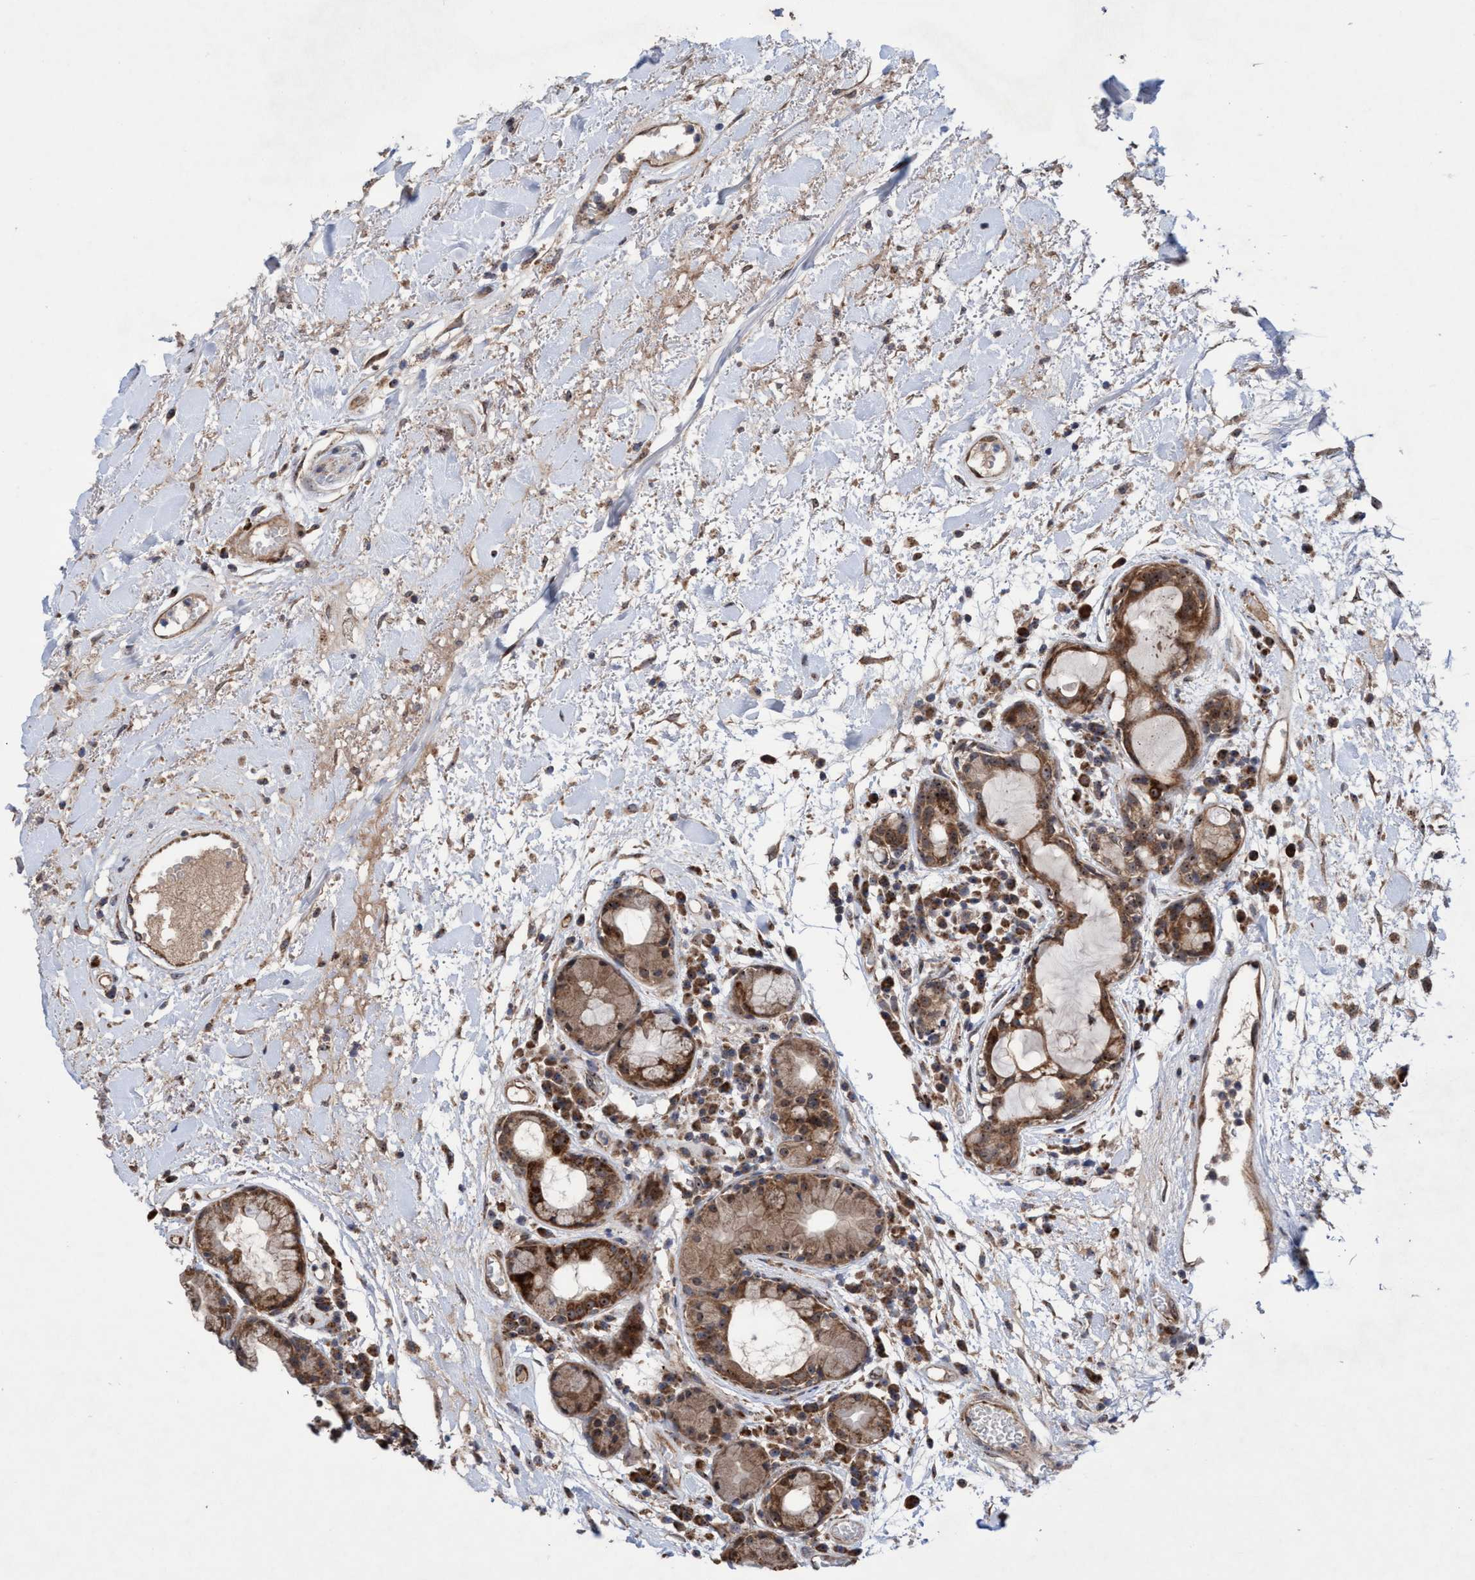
{"staining": {"intensity": "strong", "quantity": ">75%", "location": "cytoplasmic/membranous,nuclear"}, "tissue": "head and neck cancer", "cell_type": "Tumor cells", "image_type": "cancer", "snomed": [{"axis": "morphology", "description": "Squamous cell carcinoma, NOS"}, {"axis": "topography", "description": "Head-Neck"}], "caption": "A histopathology image showing strong cytoplasmic/membranous and nuclear staining in approximately >75% of tumor cells in head and neck cancer, as visualized by brown immunohistochemical staining.", "gene": "P2RY14", "patient": {"sex": "male", "age": 62}}